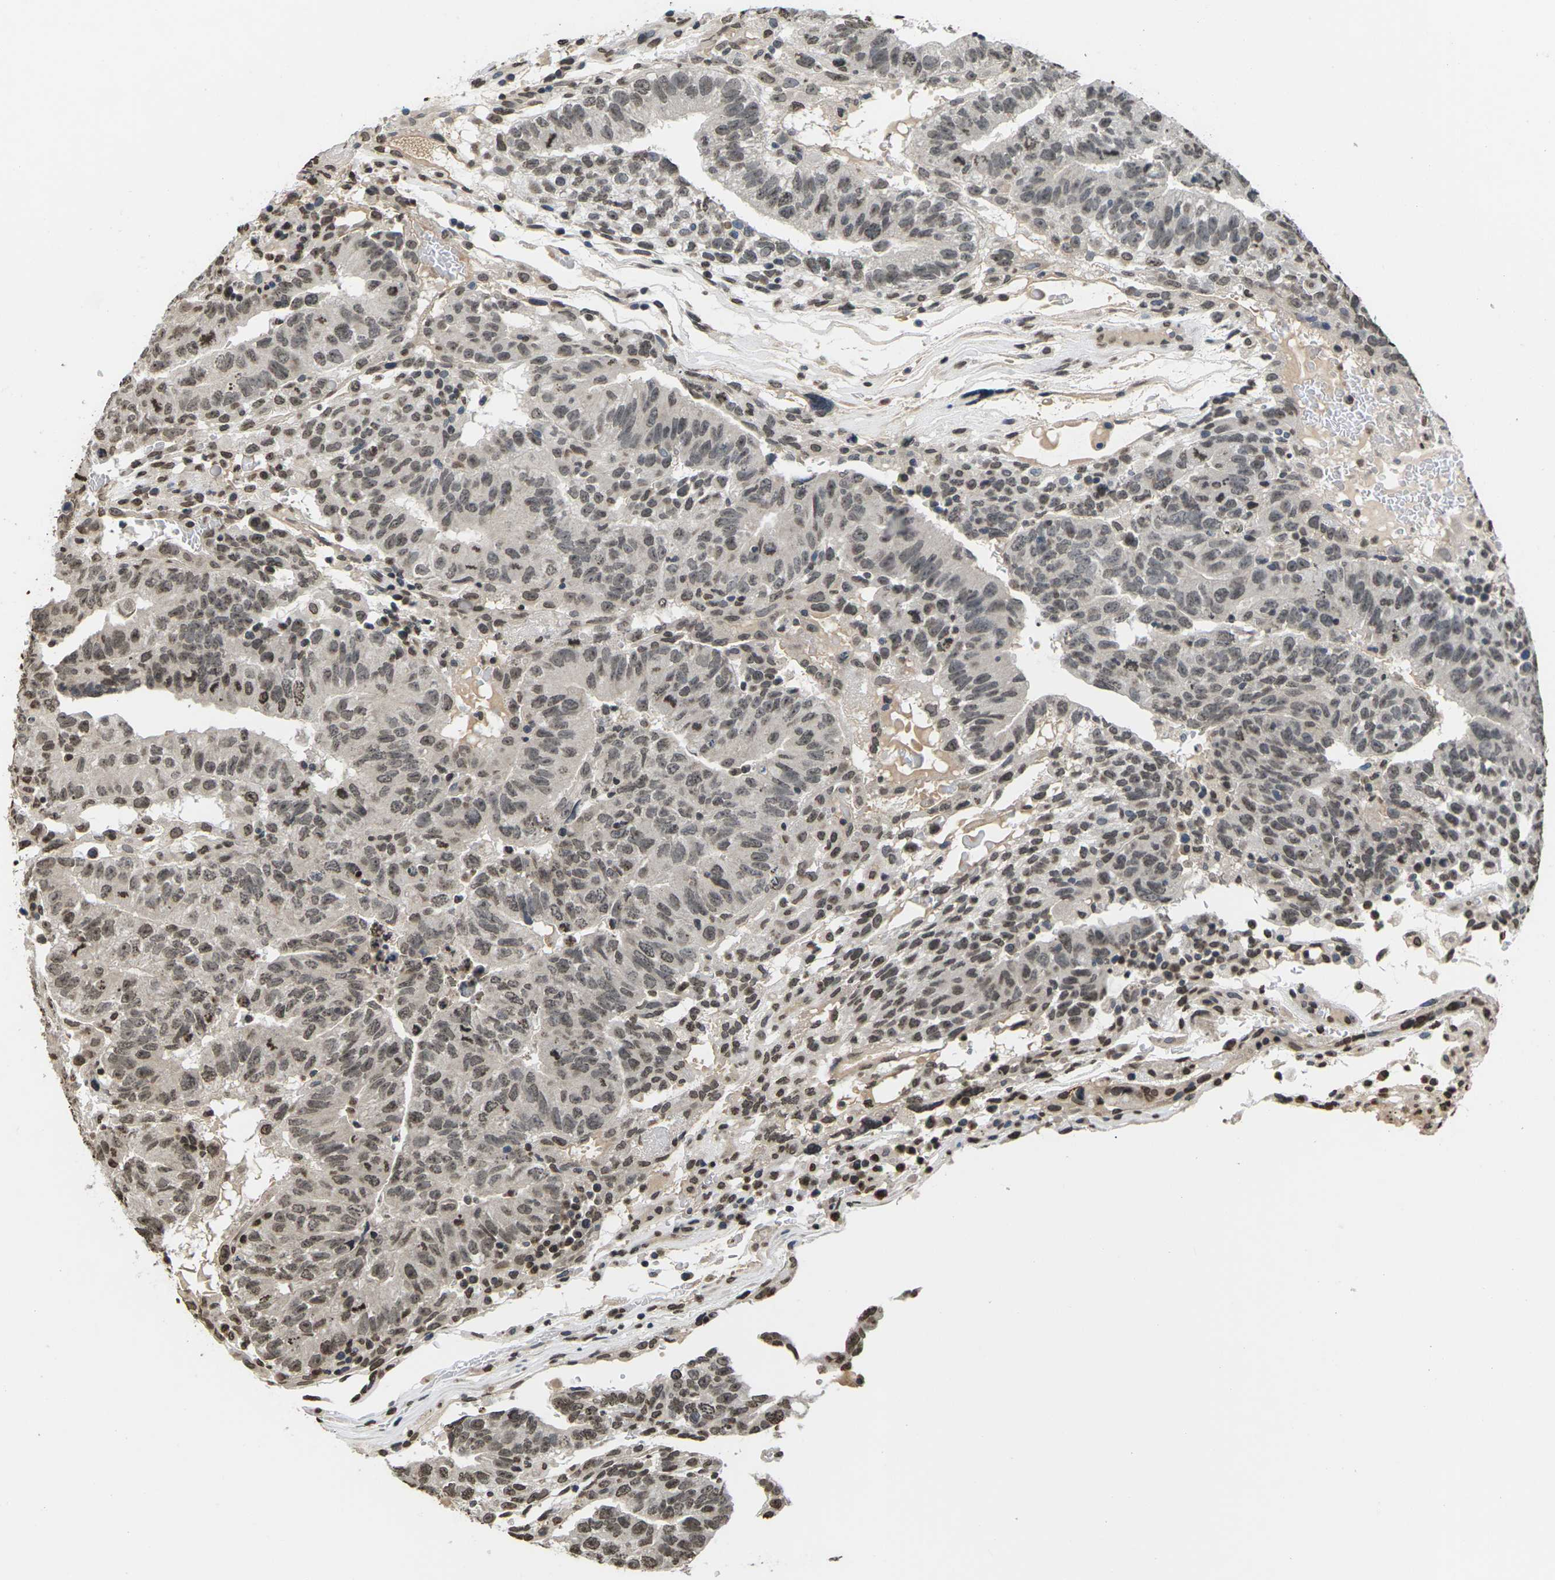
{"staining": {"intensity": "moderate", "quantity": ">75%", "location": "nuclear"}, "tissue": "testis cancer", "cell_type": "Tumor cells", "image_type": "cancer", "snomed": [{"axis": "morphology", "description": "Seminoma, NOS"}, {"axis": "morphology", "description": "Carcinoma, Embryonal, NOS"}, {"axis": "topography", "description": "Testis"}], "caption": "Immunohistochemistry (IHC) staining of testis cancer, which exhibits medium levels of moderate nuclear expression in approximately >75% of tumor cells indicating moderate nuclear protein staining. The staining was performed using DAB (3,3'-diaminobenzidine) (brown) for protein detection and nuclei were counterstained in hematoxylin (blue).", "gene": "EMSY", "patient": {"sex": "male", "age": 52}}